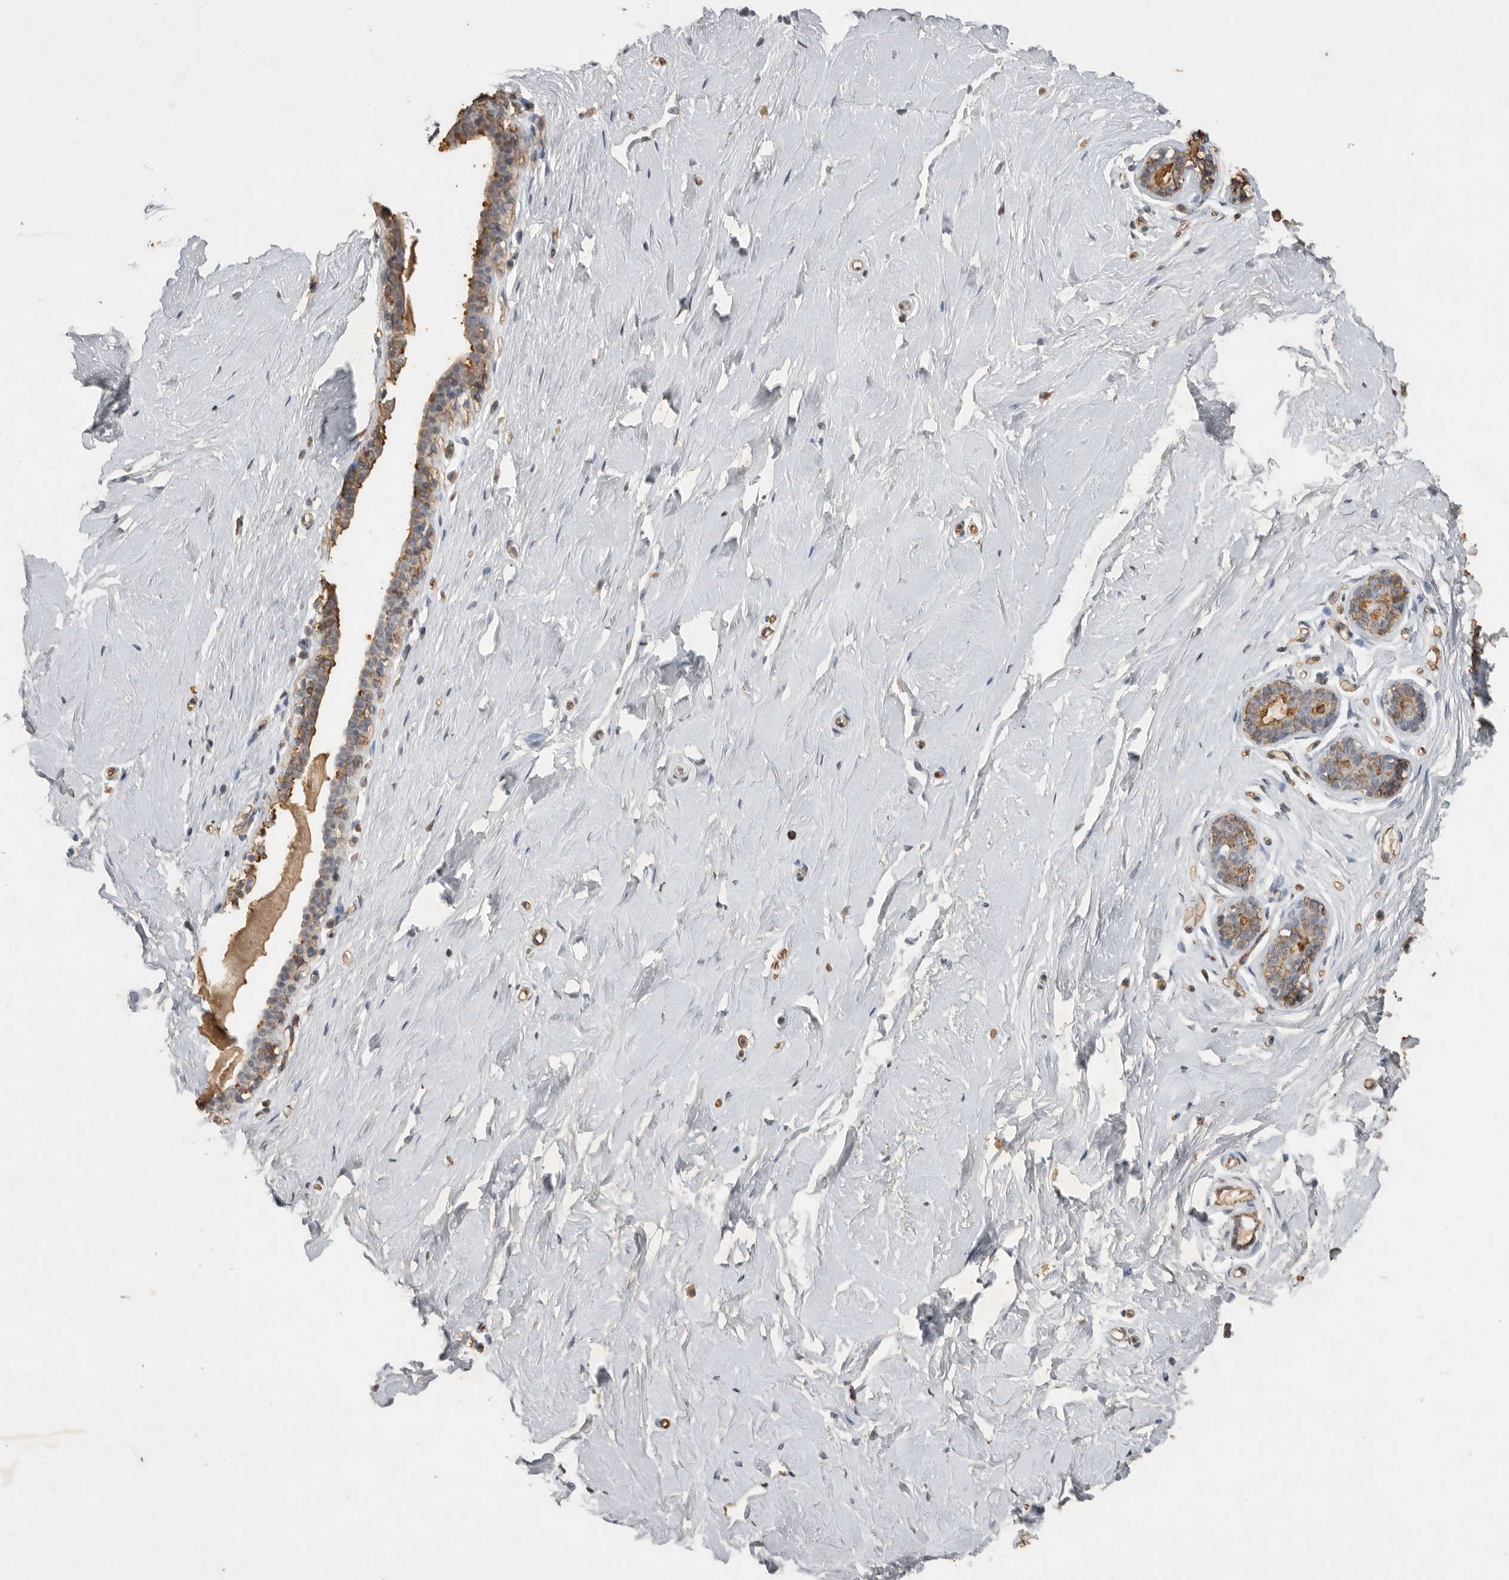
{"staining": {"intensity": "negative", "quantity": "none", "location": "none"}, "tissue": "breast", "cell_type": "Adipocytes", "image_type": "normal", "snomed": [{"axis": "morphology", "description": "Normal tissue, NOS"}, {"axis": "topography", "description": "Breast"}], "caption": "IHC of unremarkable human breast exhibits no positivity in adipocytes. The staining was performed using DAB to visualize the protein expression in brown, while the nuclei were stained in blue with hematoxylin (Magnification: 20x).", "gene": "IL27", "patient": {"sex": "female", "age": 23}}